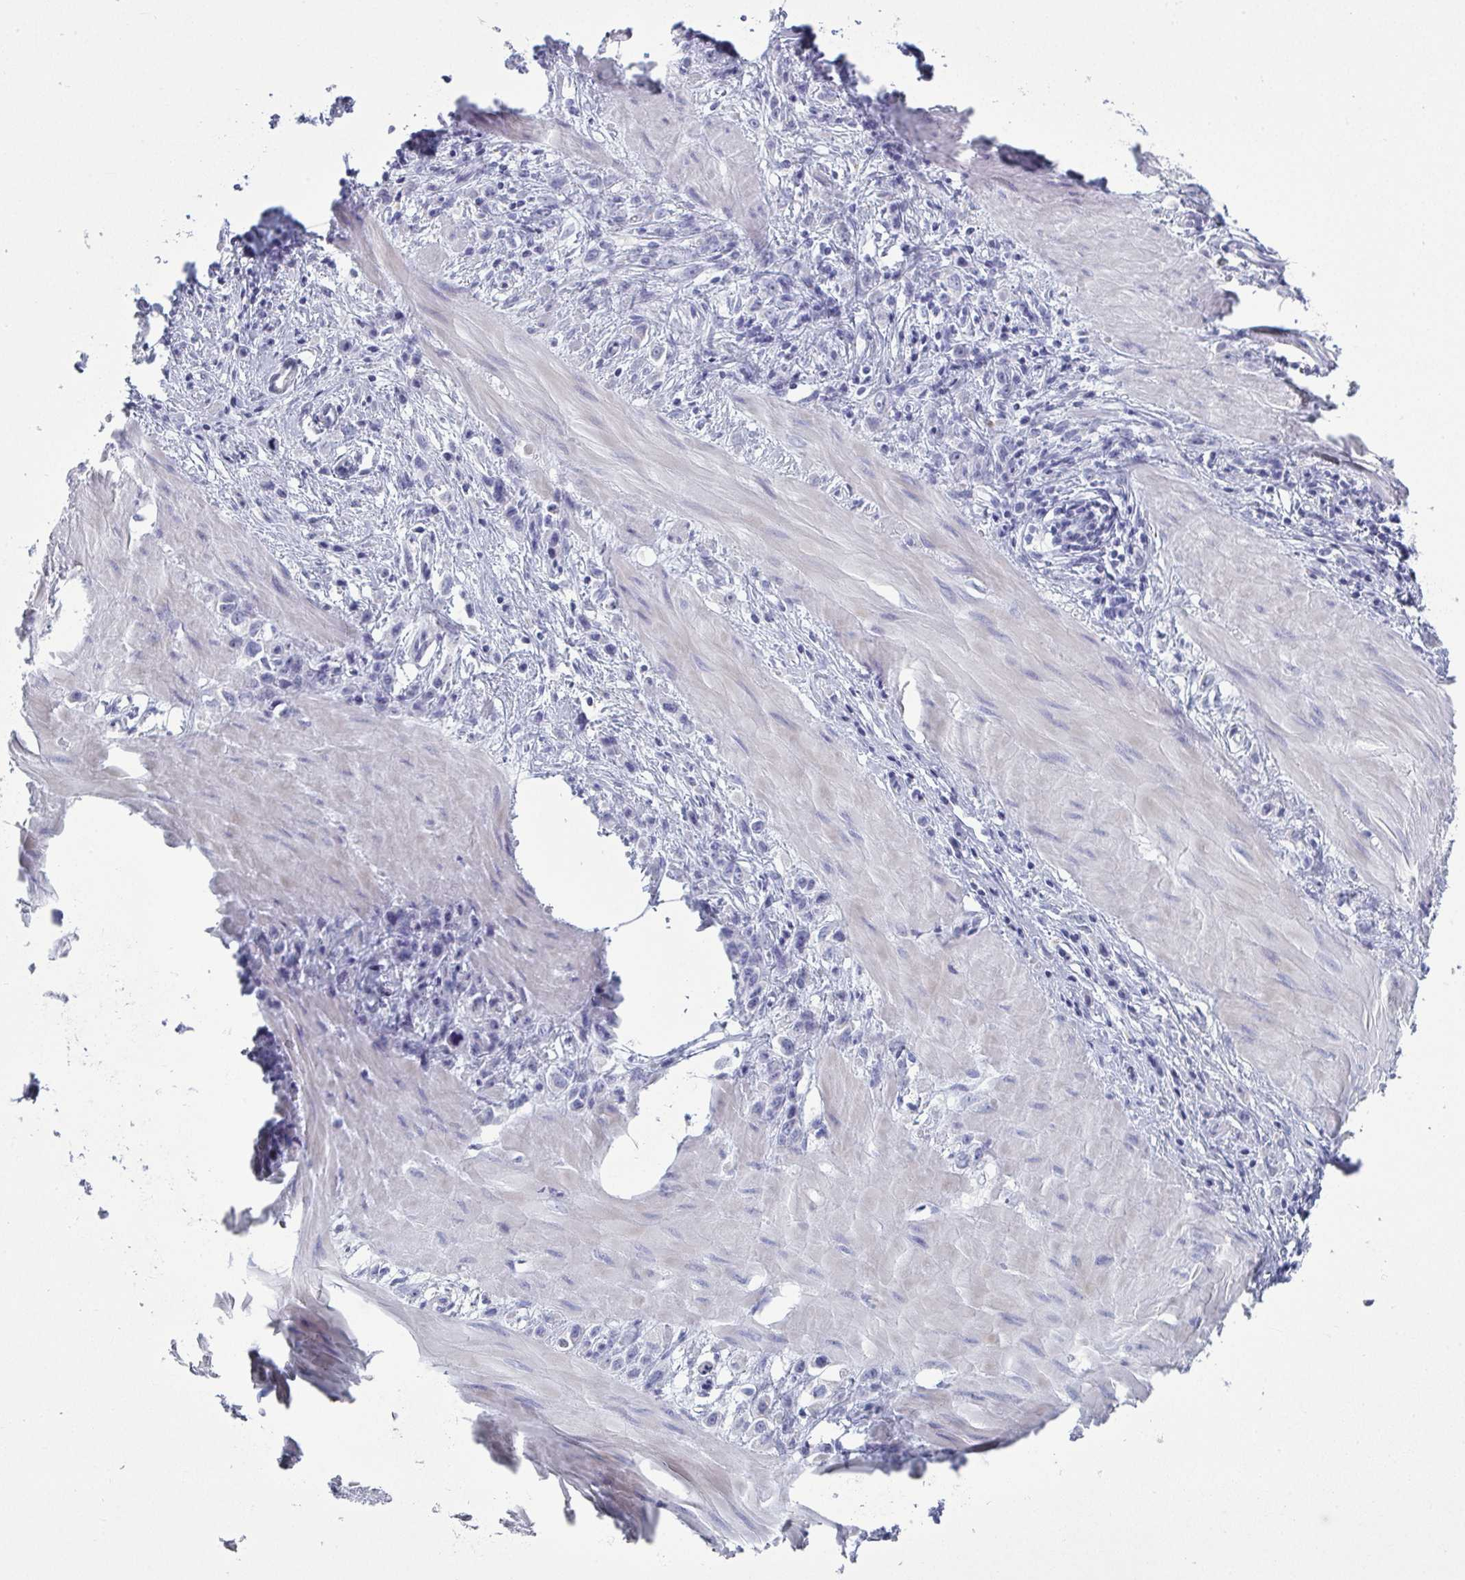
{"staining": {"intensity": "negative", "quantity": "none", "location": "none"}, "tissue": "stomach cancer", "cell_type": "Tumor cells", "image_type": "cancer", "snomed": [{"axis": "morphology", "description": "Adenocarcinoma, NOS"}, {"axis": "topography", "description": "Stomach"}], "caption": "High magnification brightfield microscopy of adenocarcinoma (stomach) stained with DAB (brown) and counterstained with hematoxylin (blue): tumor cells show no significant expression. The staining is performed using DAB brown chromogen with nuclei counter-stained in using hematoxylin.", "gene": "SERPINB10", "patient": {"sex": "male", "age": 47}}